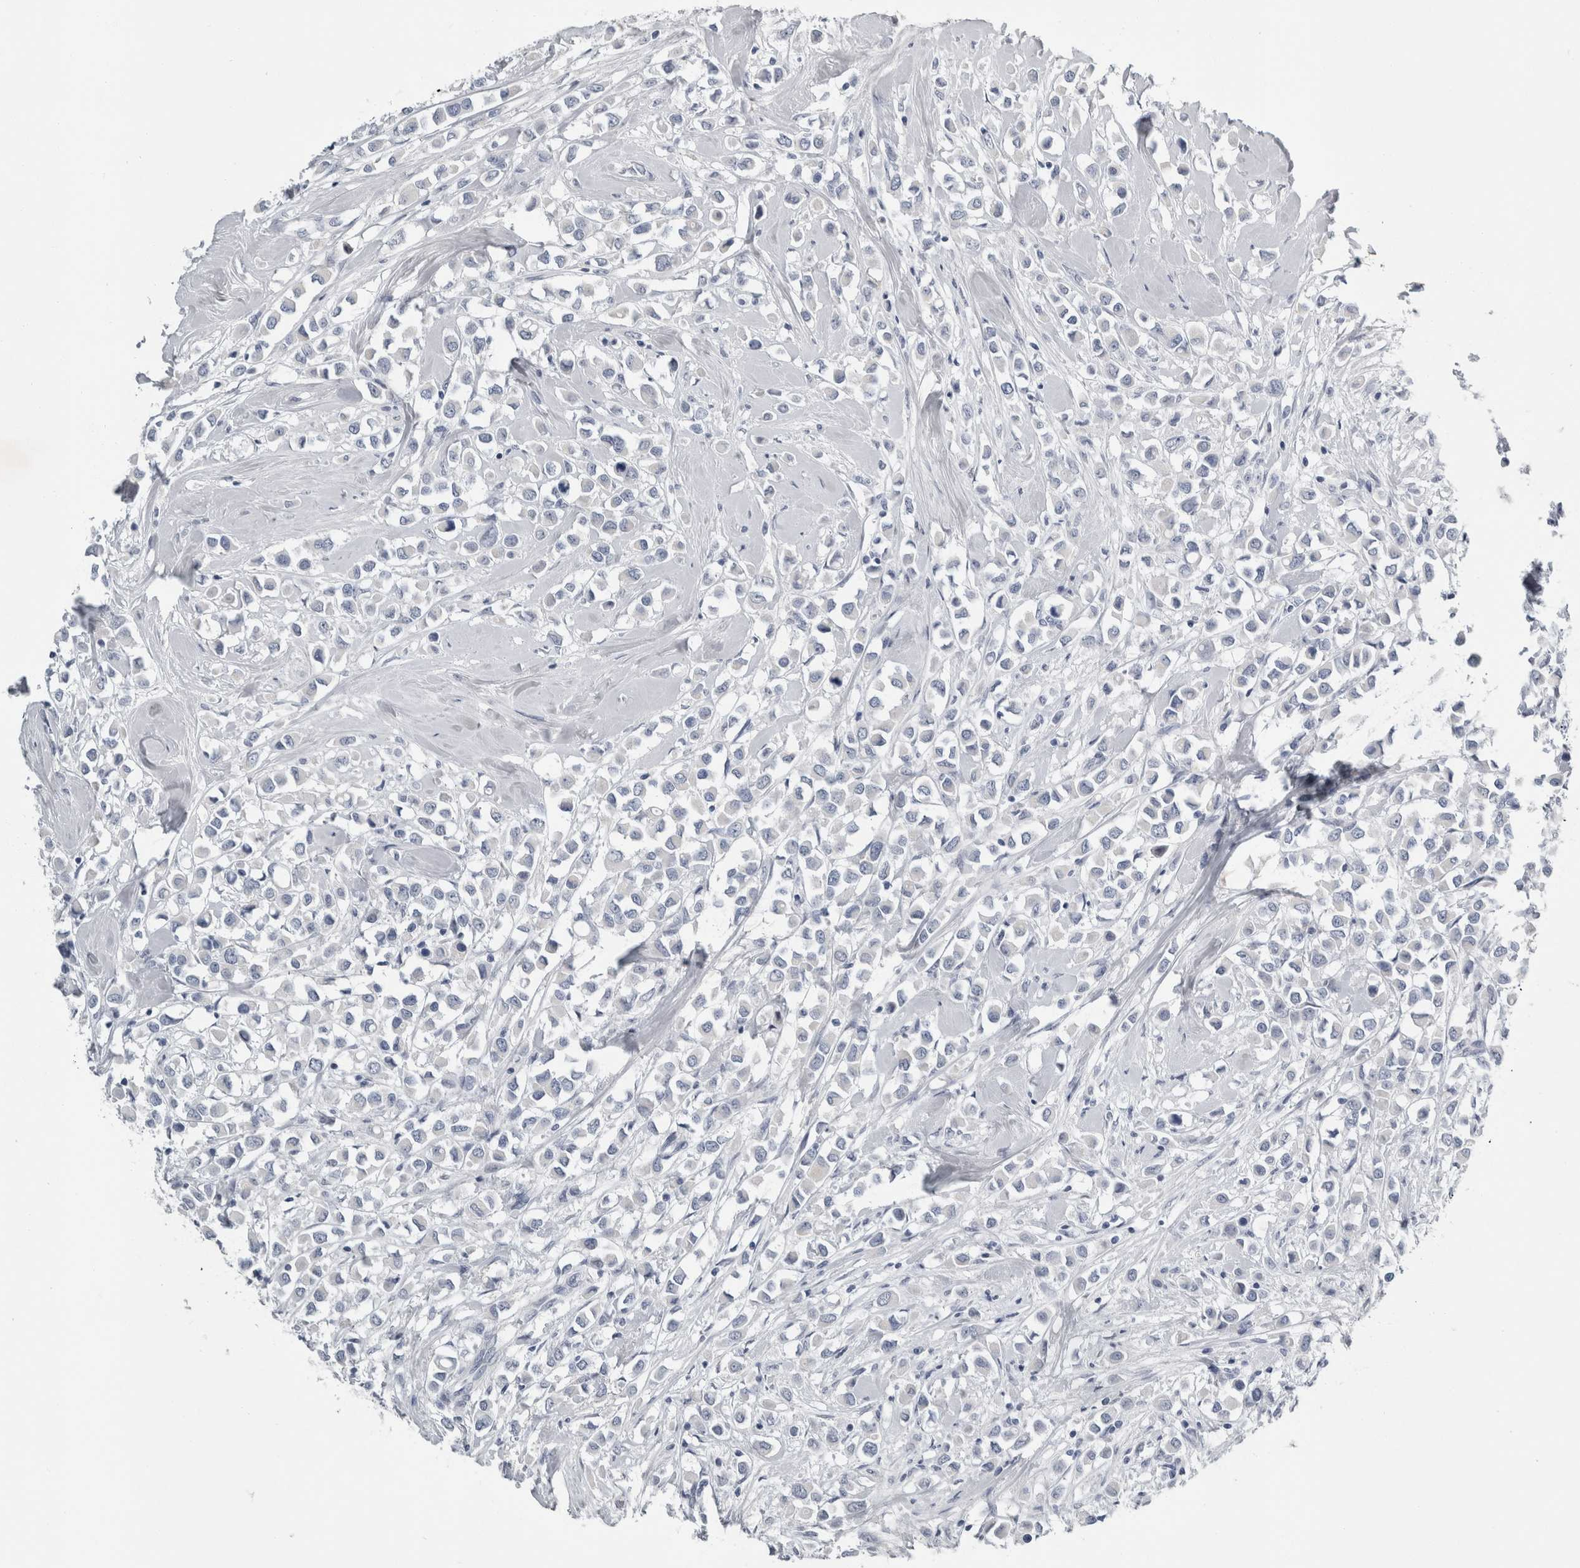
{"staining": {"intensity": "negative", "quantity": "none", "location": "none"}, "tissue": "breast cancer", "cell_type": "Tumor cells", "image_type": "cancer", "snomed": [{"axis": "morphology", "description": "Duct carcinoma"}, {"axis": "topography", "description": "Breast"}], "caption": "There is no significant expression in tumor cells of intraductal carcinoma (breast). (IHC, brightfield microscopy, high magnification).", "gene": "FXYD7", "patient": {"sex": "female", "age": 61}}